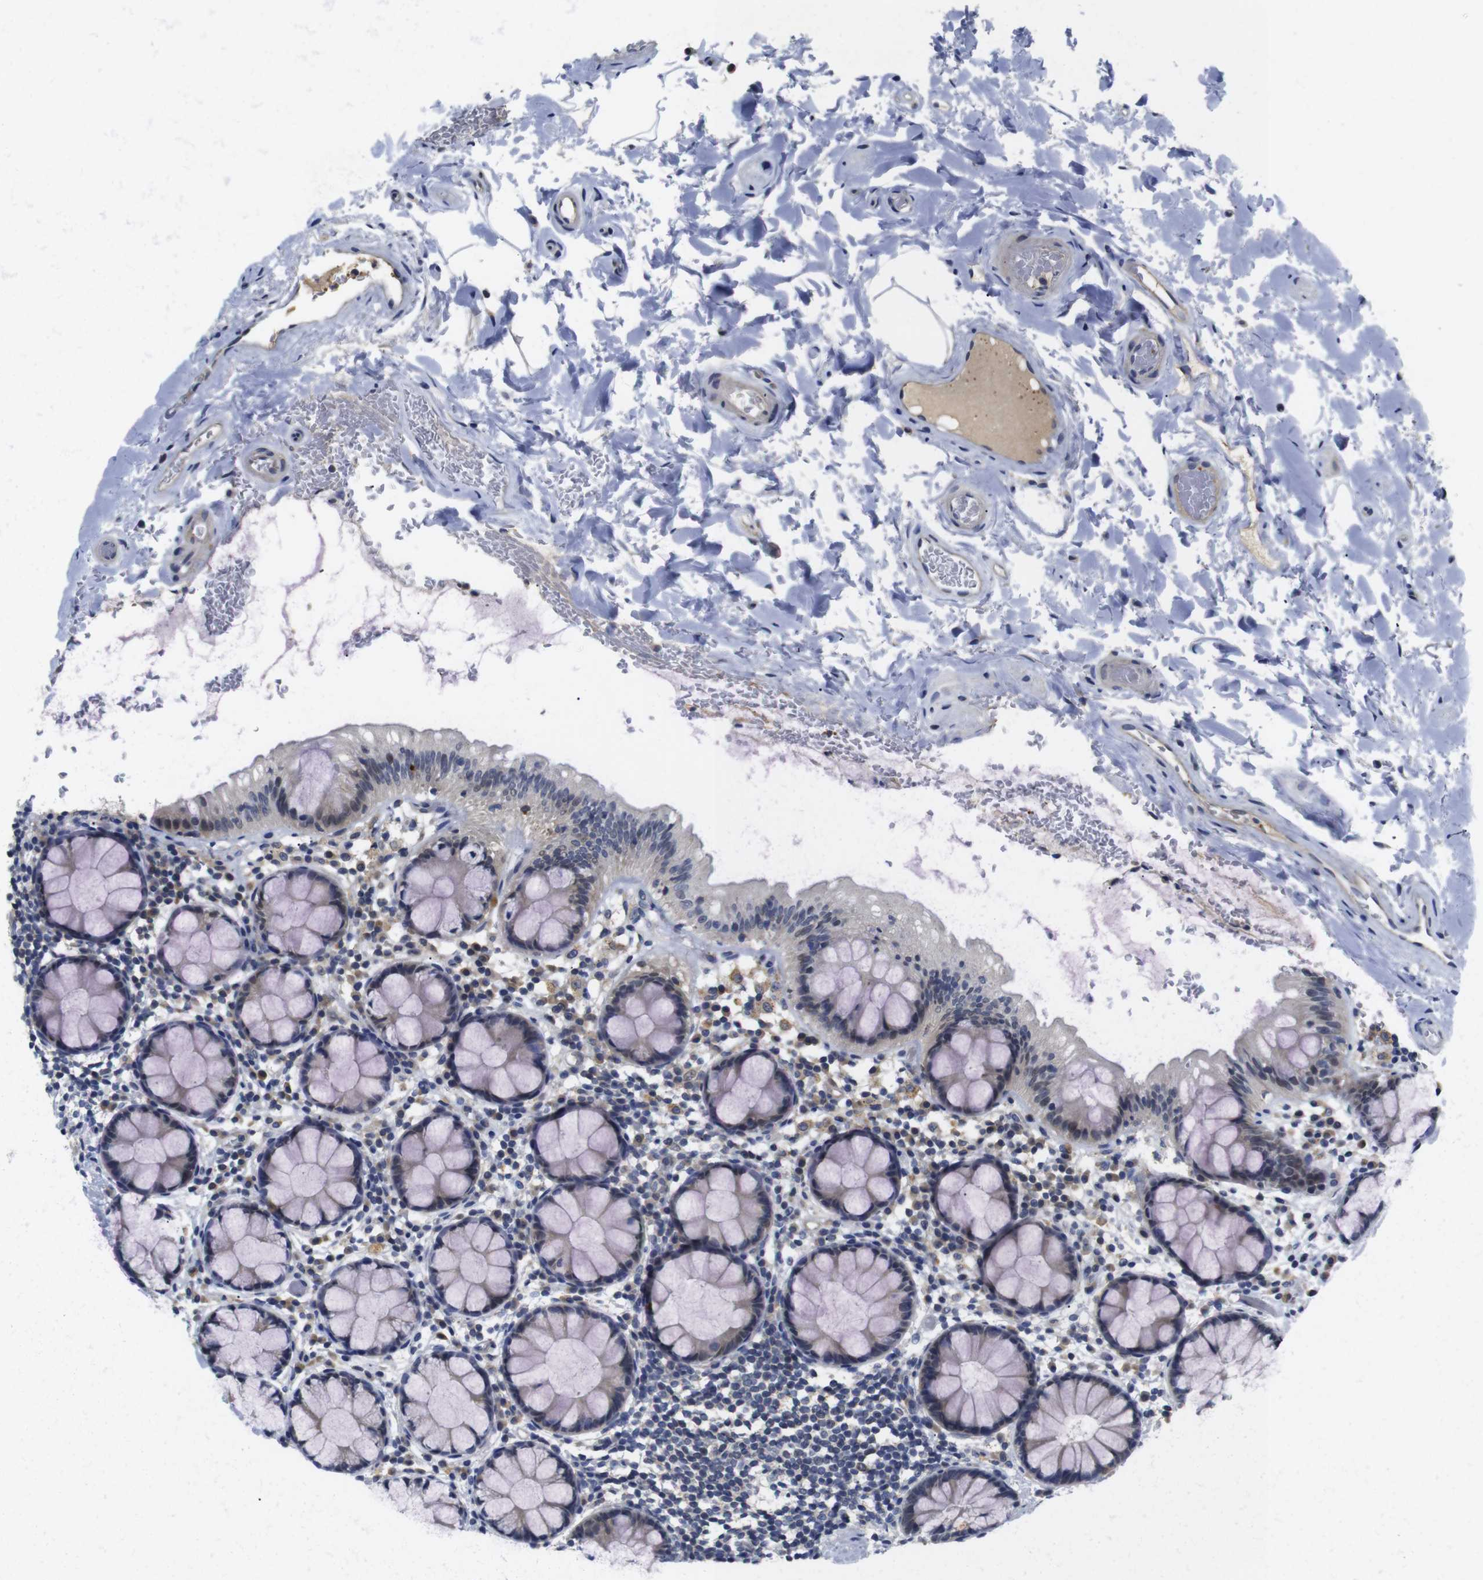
{"staining": {"intensity": "weak", "quantity": "25%-75%", "location": "cytoplasmic/membranous"}, "tissue": "colon", "cell_type": "Endothelial cells", "image_type": "normal", "snomed": [{"axis": "morphology", "description": "Normal tissue, NOS"}, {"axis": "topography", "description": "Colon"}], "caption": "A brown stain shows weak cytoplasmic/membranous positivity of a protein in endothelial cells of normal human colon. (DAB (3,3'-diaminobenzidine) IHC, brown staining for protein, blue staining for nuclei).", "gene": "FNTA", "patient": {"sex": "female", "age": 80}}